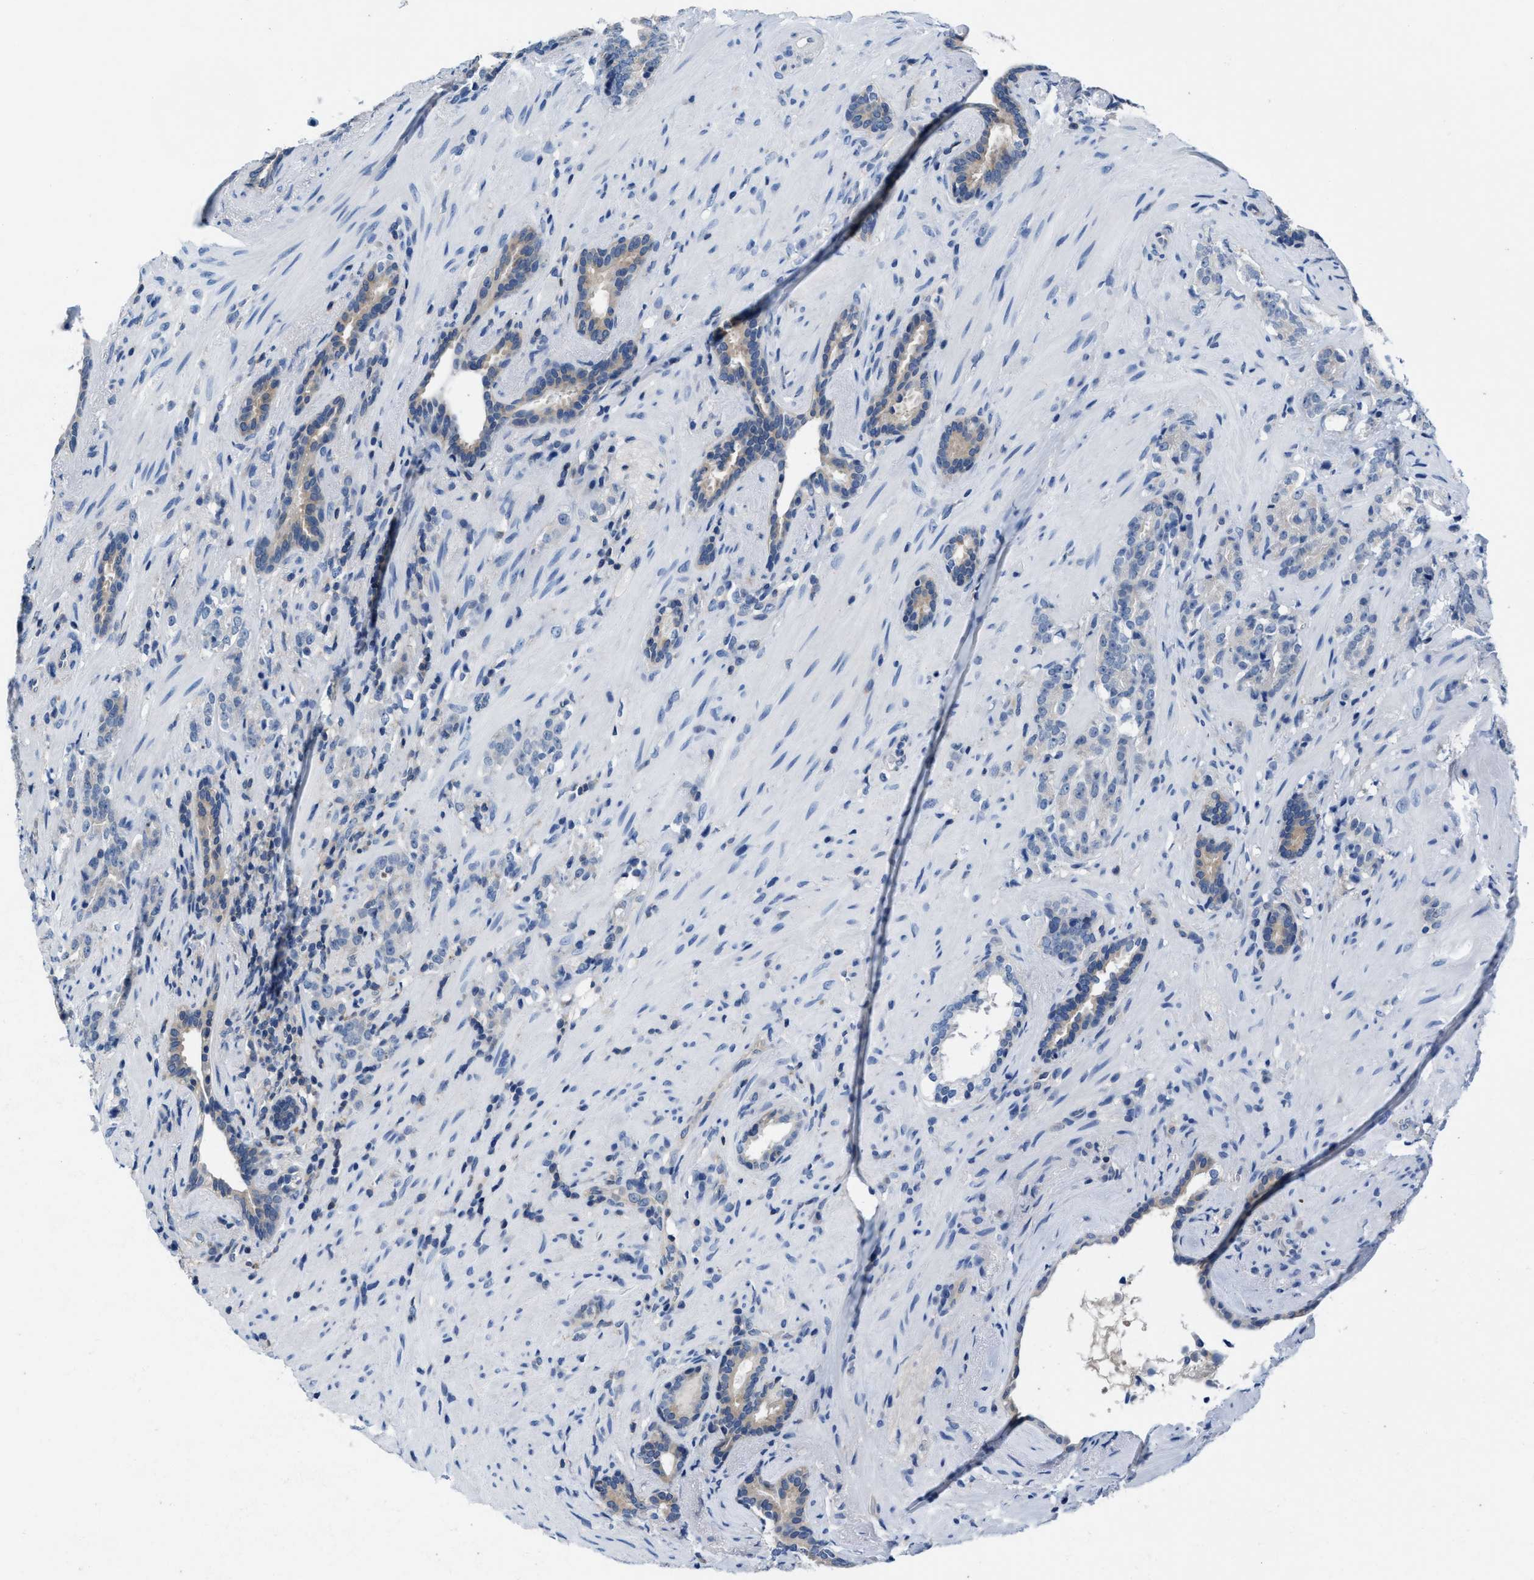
{"staining": {"intensity": "negative", "quantity": "none", "location": "none"}, "tissue": "prostate cancer", "cell_type": "Tumor cells", "image_type": "cancer", "snomed": [{"axis": "morphology", "description": "Adenocarcinoma, High grade"}, {"axis": "topography", "description": "Prostate"}], "caption": "An image of human prostate cancer is negative for staining in tumor cells. (Brightfield microscopy of DAB (3,3'-diaminobenzidine) immunohistochemistry (IHC) at high magnification).", "gene": "NUDT5", "patient": {"sex": "male", "age": 71}}